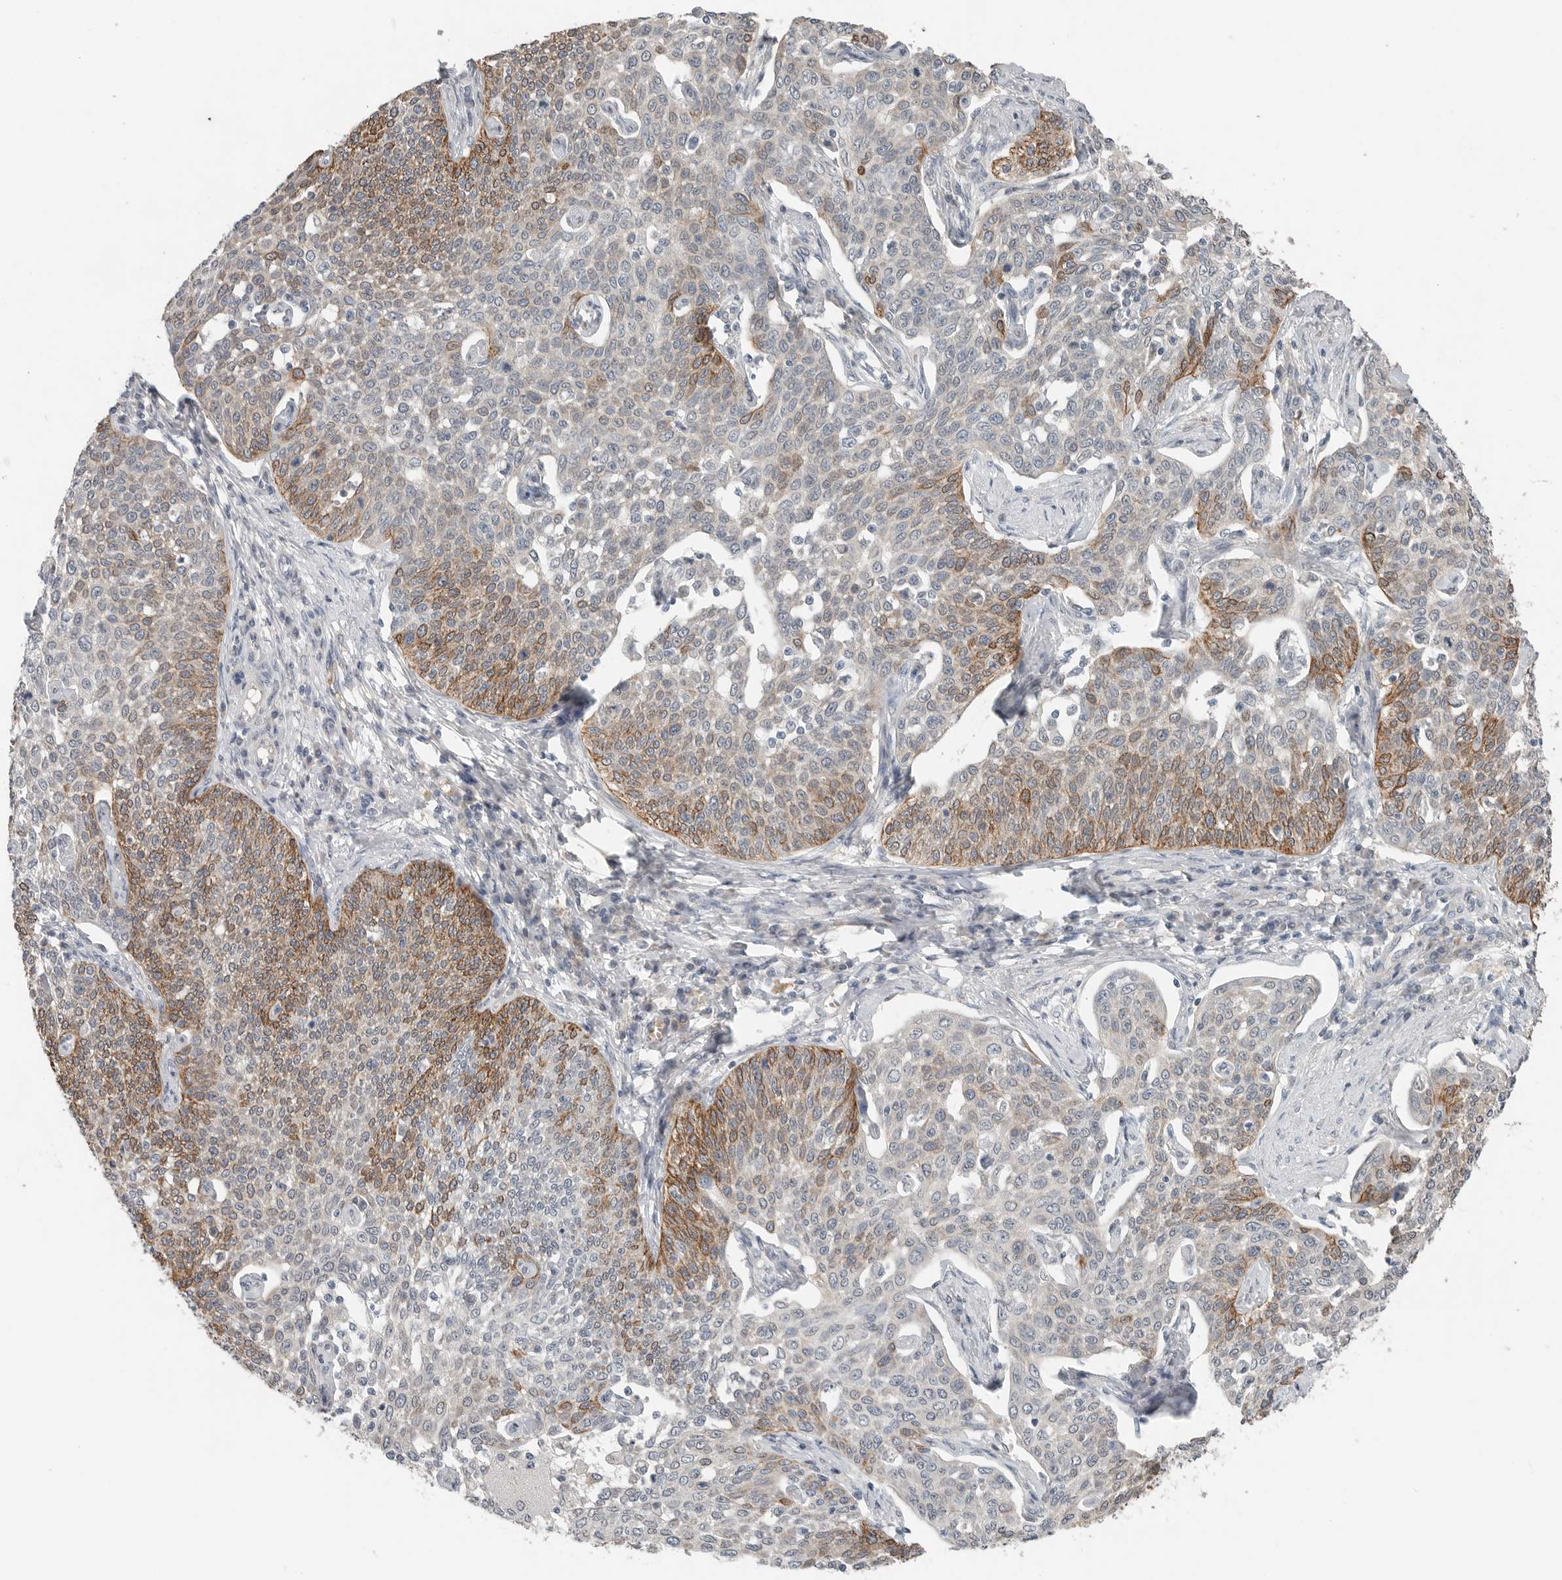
{"staining": {"intensity": "moderate", "quantity": "25%-75%", "location": "cytoplasmic/membranous"}, "tissue": "cervical cancer", "cell_type": "Tumor cells", "image_type": "cancer", "snomed": [{"axis": "morphology", "description": "Squamous cell carcinoma, NOS"}, {"axis": "topography", "description": "Cervix"}], "caption": "Immunohistochemical staining of cervical cancer exhibits moderate cytoplasmic/membranous protein expression in about 25%-75% of tumor cells. (brown staining indicates protein expression, while blue staining denotes nuclei).", "gene": "FCRLB", "patient": {"sex": "female", "age": 34}}